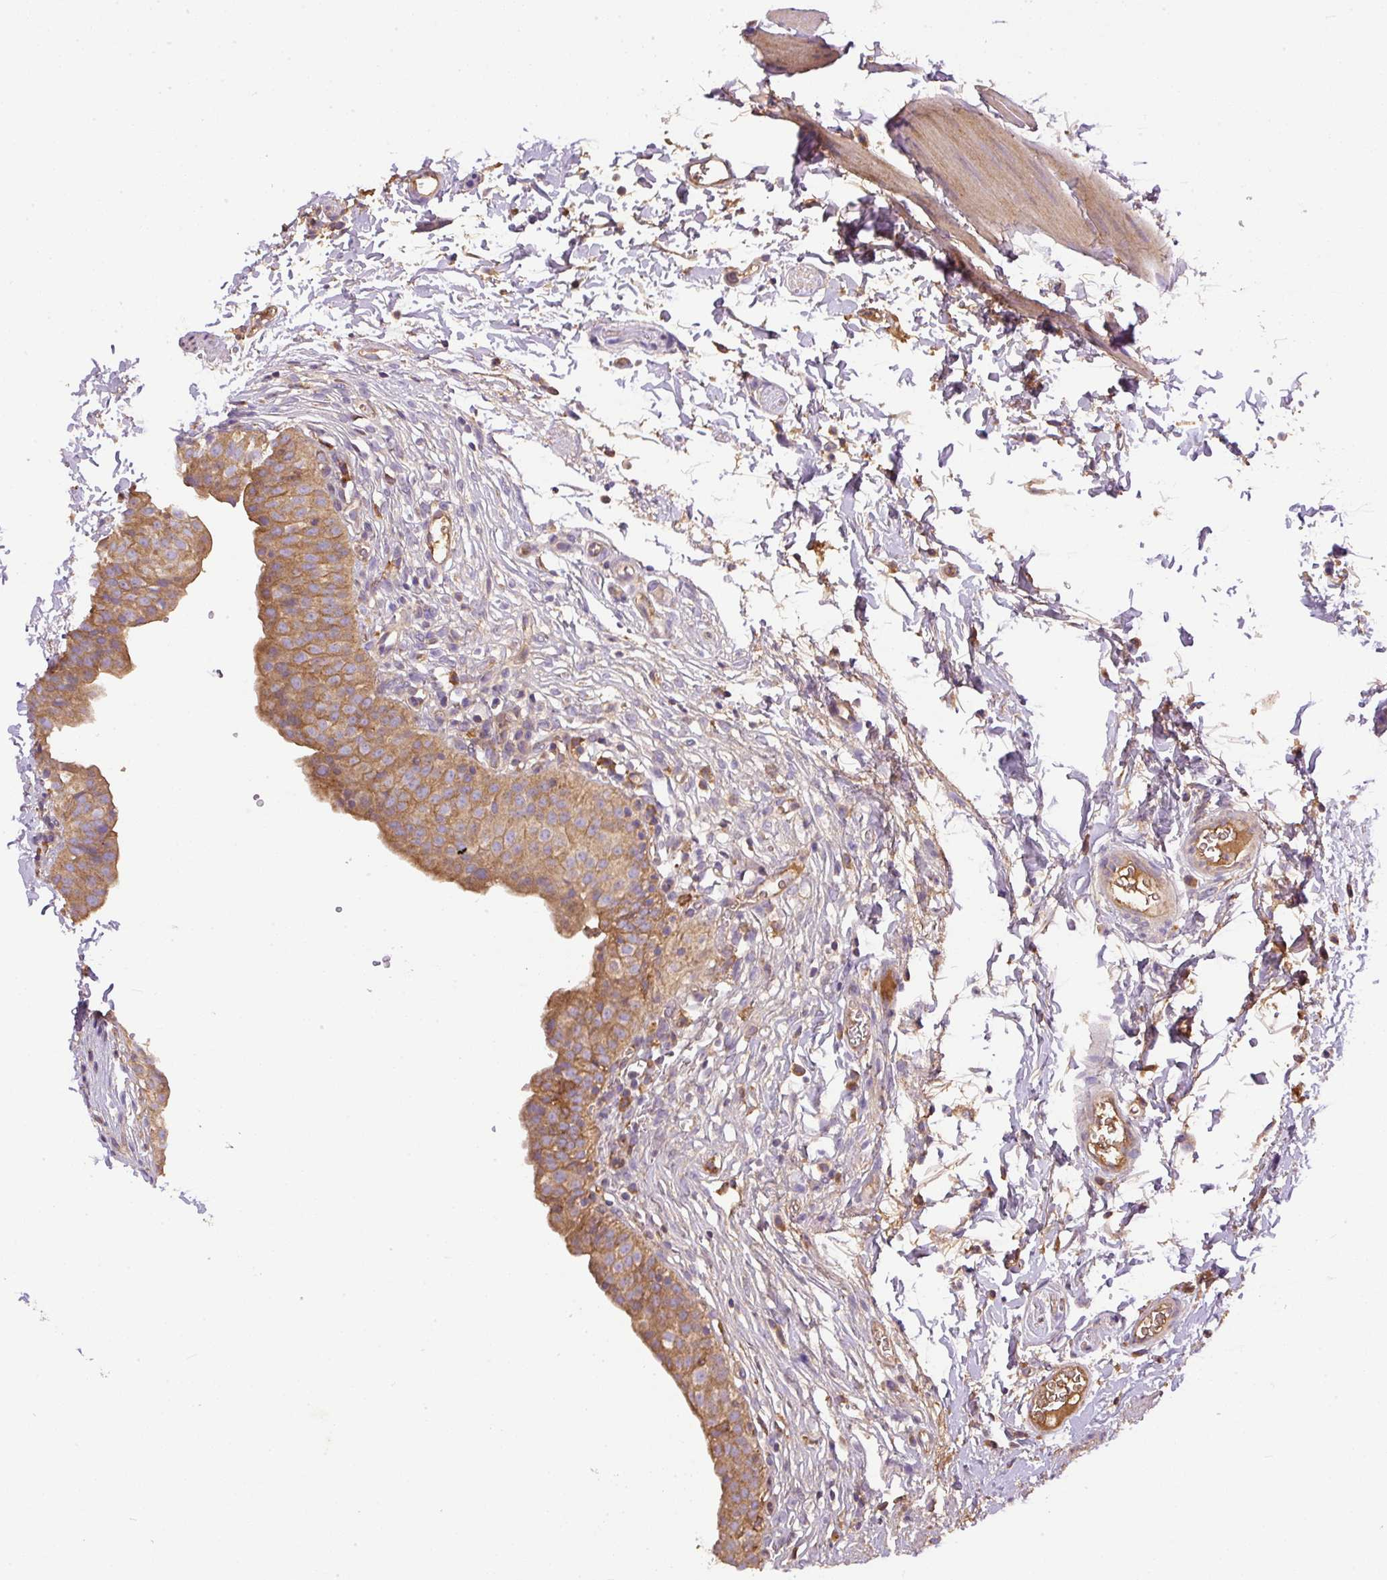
{"staining": {"intensity": "moderate", "quantity": ">75%", "location": "cytoplasmic/membranous"}, "tissue": "urinary bladder", "cell_type": "Urothelial cells", "image_type": "normal", "snomed": [{"axis": "morphology", "description": "Normal tissue, NOS"}, {"axis": "topography", "description": "Urinary bladder"}, {"axis": "topography", "description": "Peripheral nerve tissue"}], "caption": "A histopathology image of urinary bladder stained for a protein shows moderate cytoplasmic/membranous brown staining in urothelial cells. (Brightfield microscopy of DAB IHC at high magnification).", "gene": "DAPK1", "patient": {"sex": "male", "age": 55}}